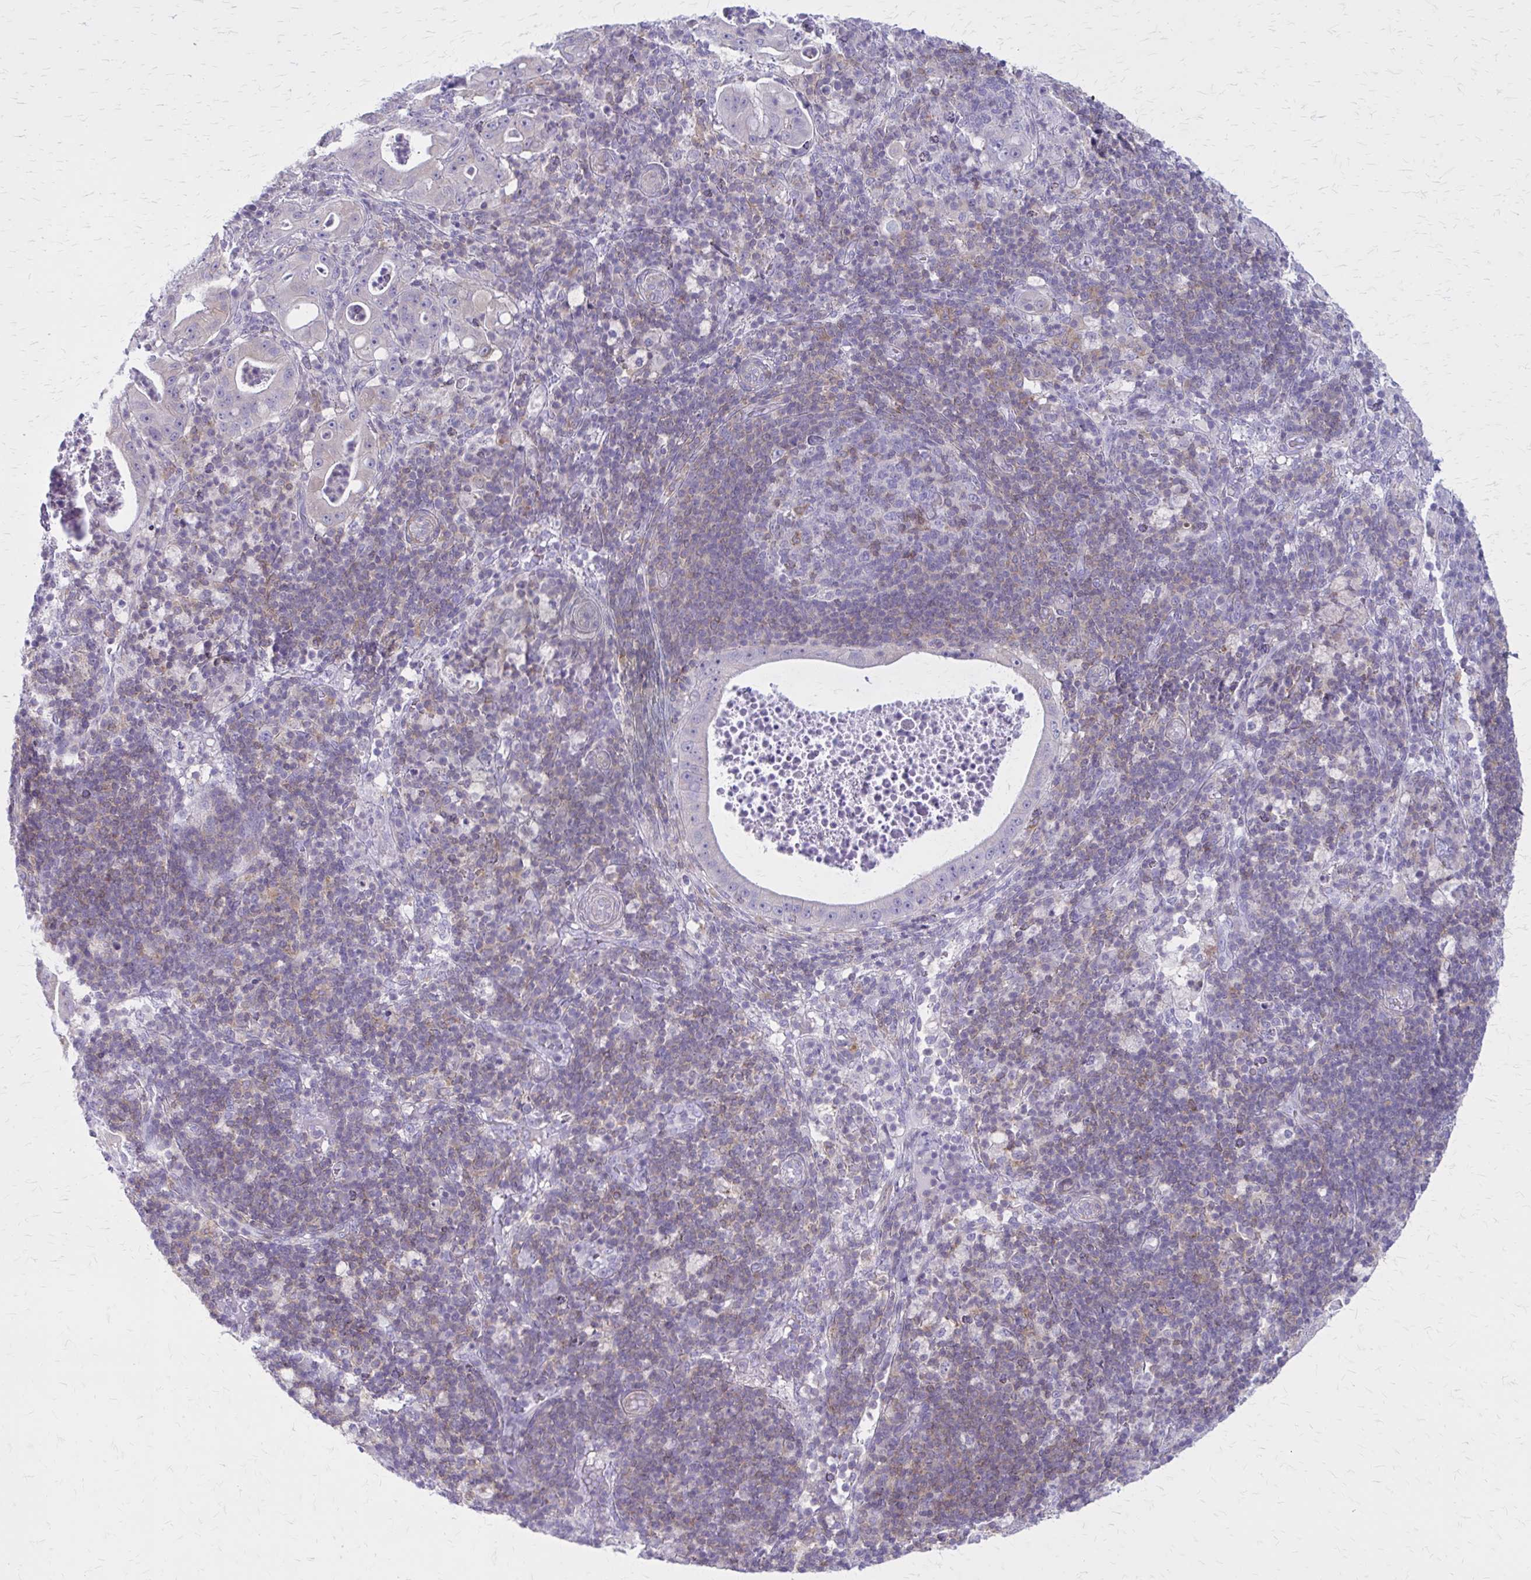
{"staining": {"intensity": "negative", "quantity": "none", "location": "none"}, "tissue": "pancreatic cancer", "cell_type": "Tumor cells", "image_type": "cancer", "snomed": [{"axis": "morphology", "description": "Adenocarcinoma, NOS"}, {"axis": "topography", "description": "Pancreas"}], "caption": "Immunohistochemistry of human pancreatic adenocarcinoma demonstrates no staining in tumor cells.", "gene": "PITPNM1", "patient": {"sex": "male", "age": 71}}